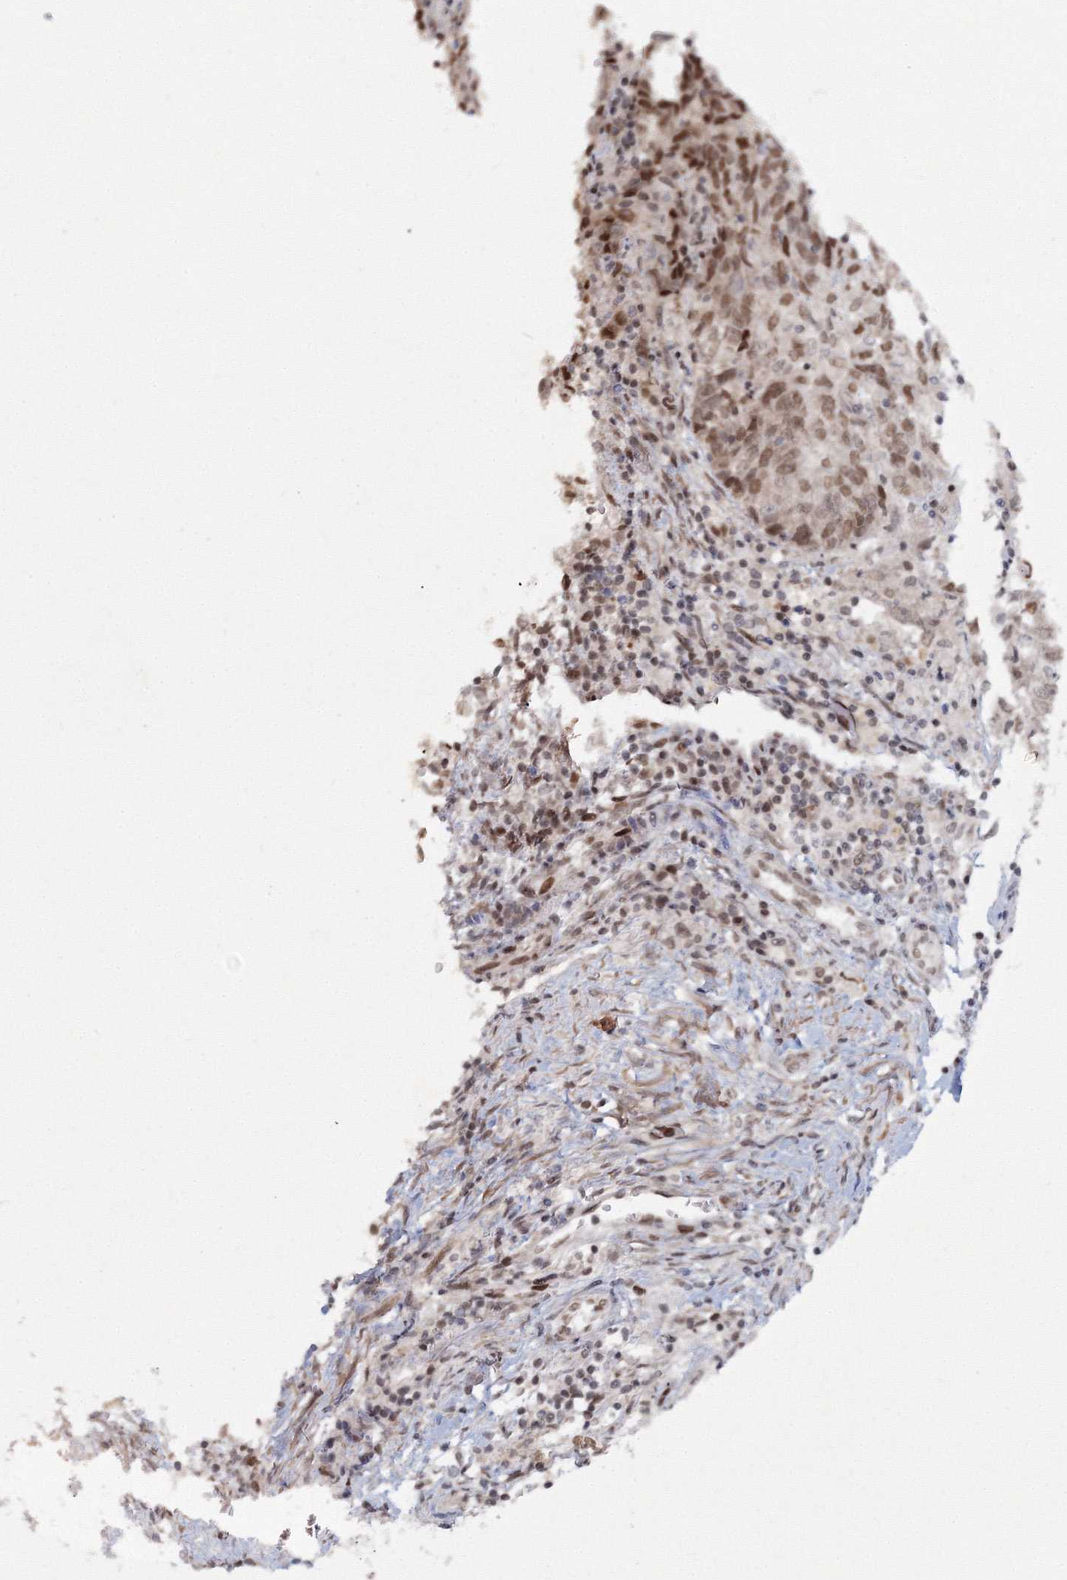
{"staining": {"intensity": "moderate", "quantity": ">75%", "location": "nuclear"}, "tissue": "endometrial cancer", "cell_type": "Tumor cells", "image_type": "cancer", "snomed": [{"axis": "morphology", "description": "Adenocarcinoma, NOS"}, {"axis": "topography", "description": "Endometrium"}], "caption": "This histopathology image demonstrates immunohistochemistry (IHC) staining of human endometrial adenocarcinoma, with medium moderate nuclear staining in approximately >75% of tumor cells.", "gene": "C3orf33", "patient": {"sex": "female", "age": 80}}